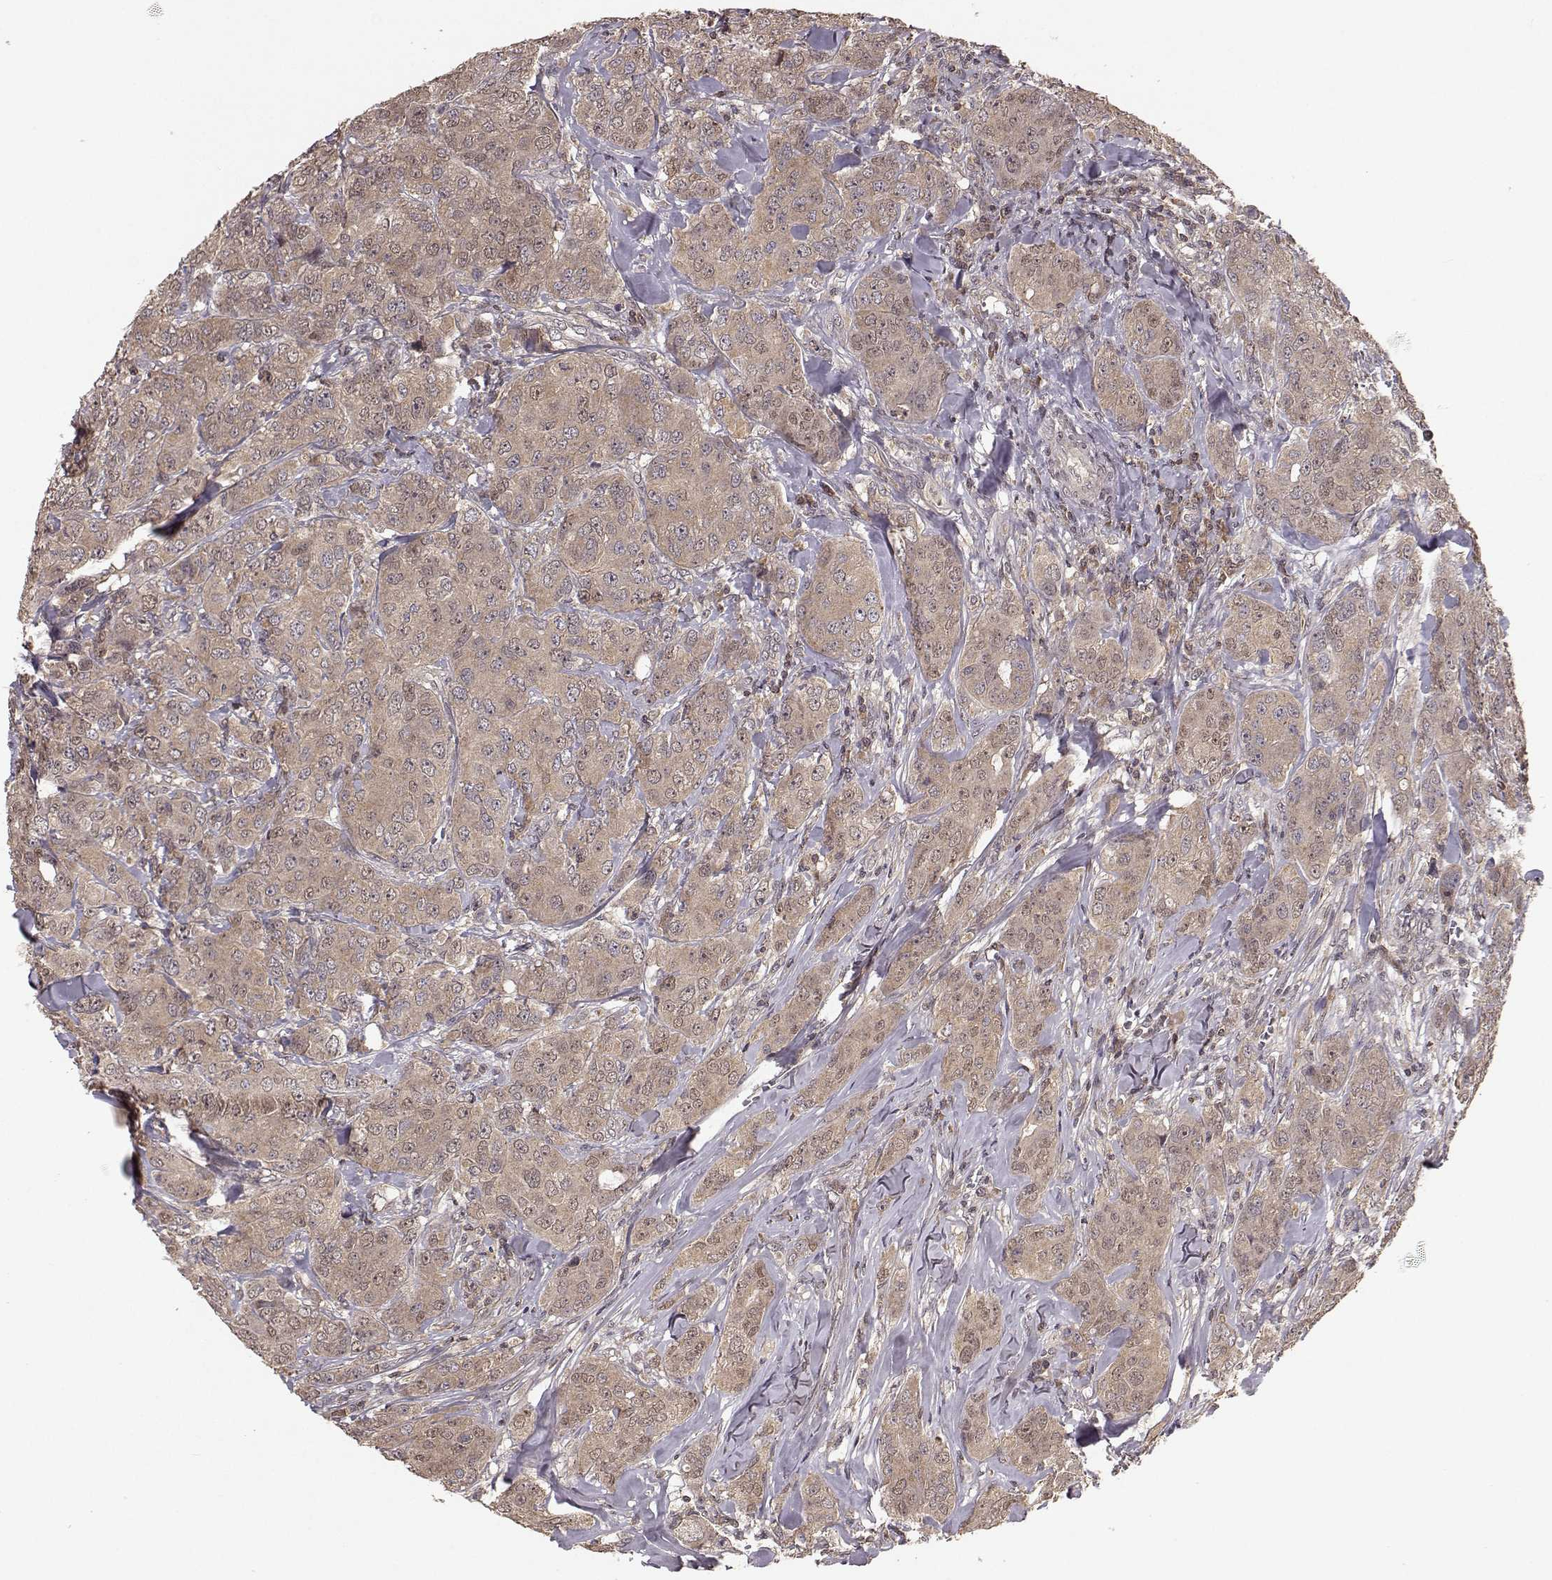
{"staining": {"intensity": "moderate", "quantity": ">75%", "location": "cytoplasmic/membranous"}, "tissue": "breast cancer", "cell_type": "Tumor cells", "image_type": "cancer", "snomed": [{"axis": "morphology", "description": "Duct carcinoma"}, {"axis": "topography", "description": "Breast"}], "caption": "Breast invasive ductal carcinoma was stained to show a protein in brown. There is medium levels of moderate cytoplasmic/membranous staining in about >75% of tumor cells. The protein of interest is stained brown, and the nuclei are stained in blue (DAB (3,3'-diaminobenzidine) IHC with brightfield microscopy, high magnification).", "gene": "PLEKHG3", "patient": {"sex": "female", "age": 43}}